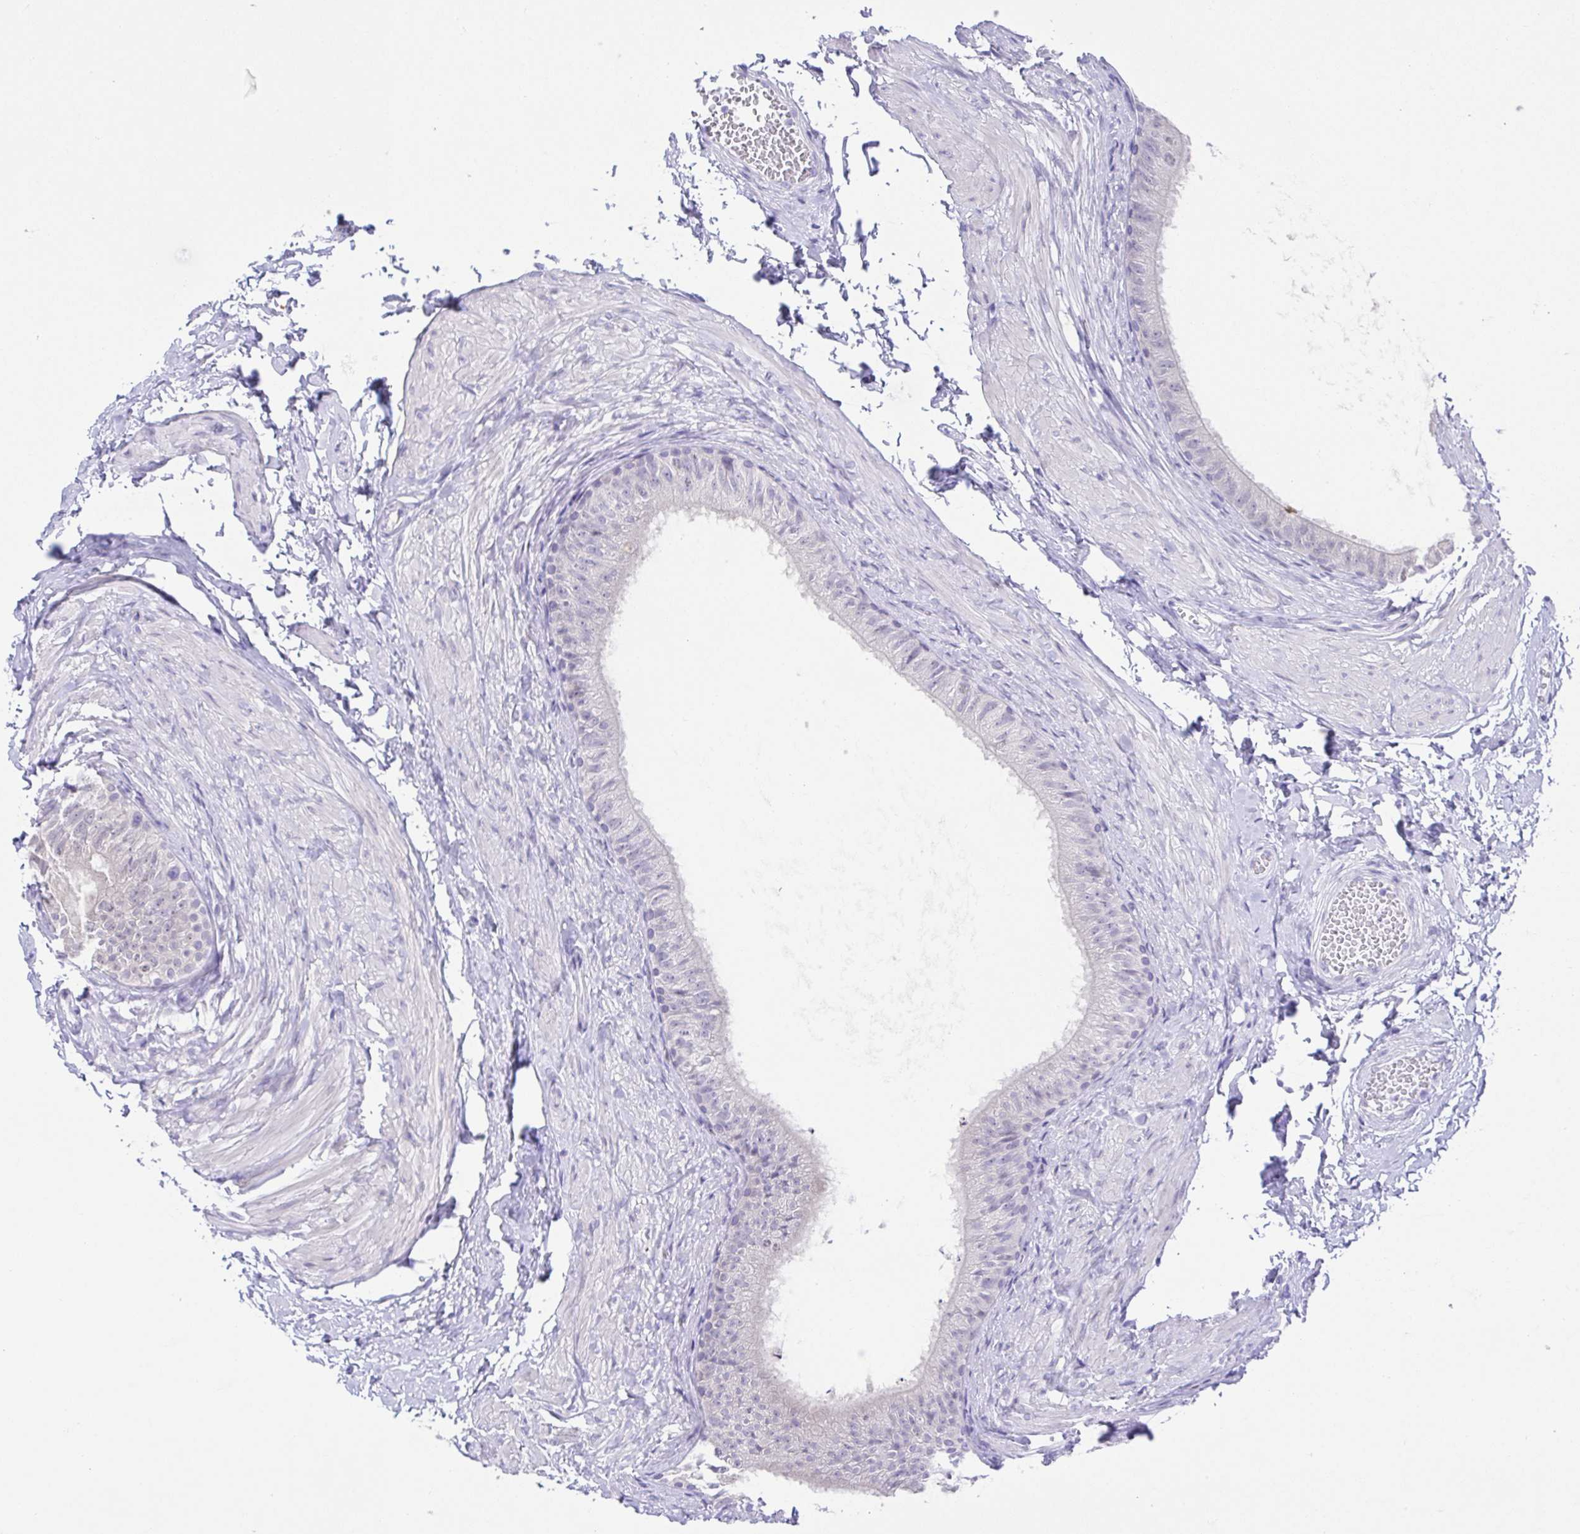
{"staining": {"intensity": "negative", "quantity": "none", "location": "none"}, "tissue": "epididymis", "cell_type": "Glandular cells", "image_type": "normal", "snomed": [{"axis": "morphology", "description": "Normal tissue, NOS"}, {"axis": "topography", "description": "Epididymis, spermatic cord, NOS"}, {"axis": "topography", "description": "Epididymis"}, {"axis": "topography", "description": "Peripheral nerve tissue"}], "caption": "The immunohistochemistry image has no significant expression in glandular cells of epididymis.", "gene": "LUZP4", "patient": {"sex": "male", "age": 29}}